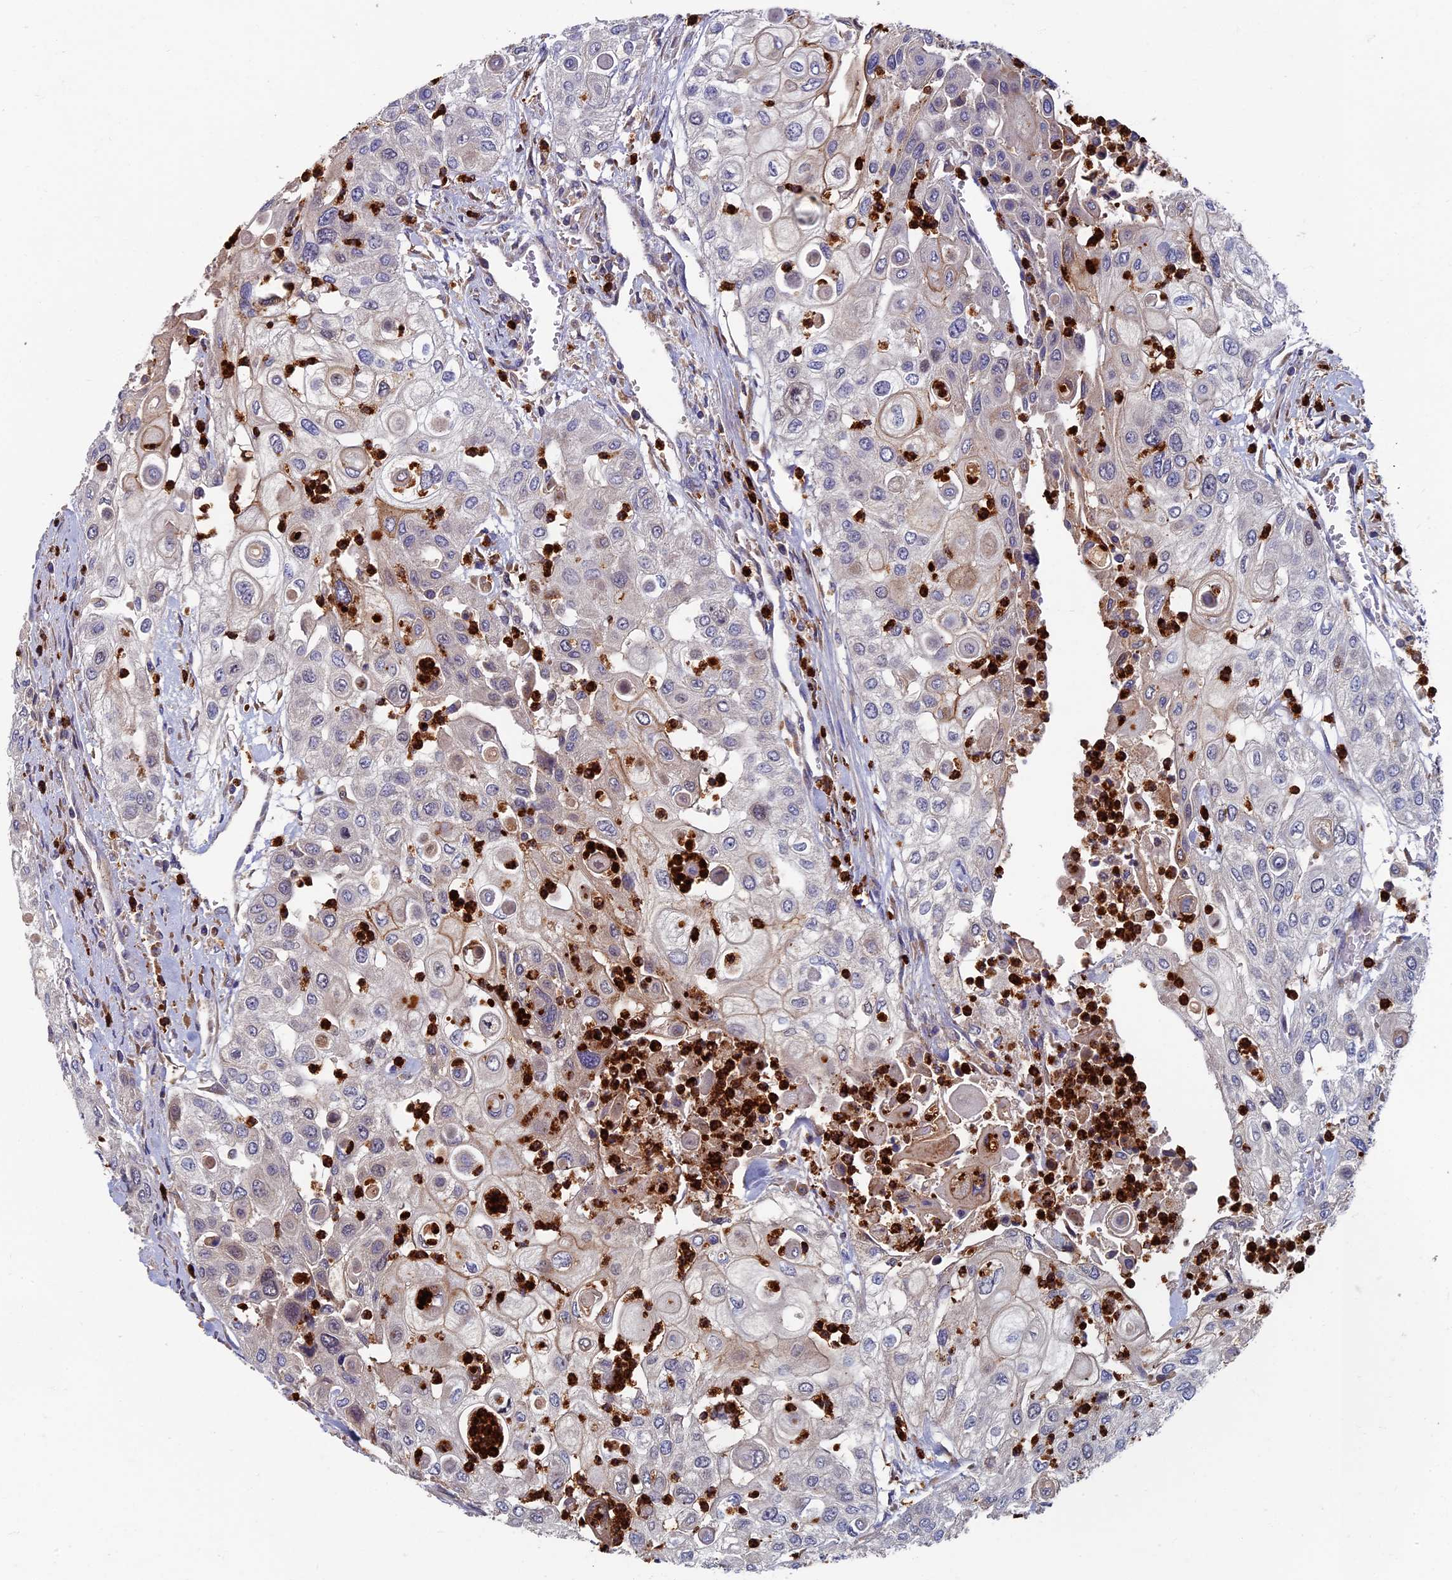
{"staining": {"intensity": "negative", "quantity": "none", "location": "none"}, "tissue": "urothelial cancer", "cell_type": "Tumor cells", "image_type": "cancer", "snomed": [{"axis": "morphology", "description": "Urothelial carcinoma, High grade"}, {"axis": "topography", "description": "Urinary bladder"}], "caption": "Immunohistochemical staining of human urothelial carcinoma (high-grade) shows no significant expression in tumor cells. The staining is performed using DAB (3,3'-diaminobenzidine) brown chromogen with nuclei counter-stained in using hematoxylin.", "gene": "TNK2", "patient": {"sex": "female", "age": 79}}